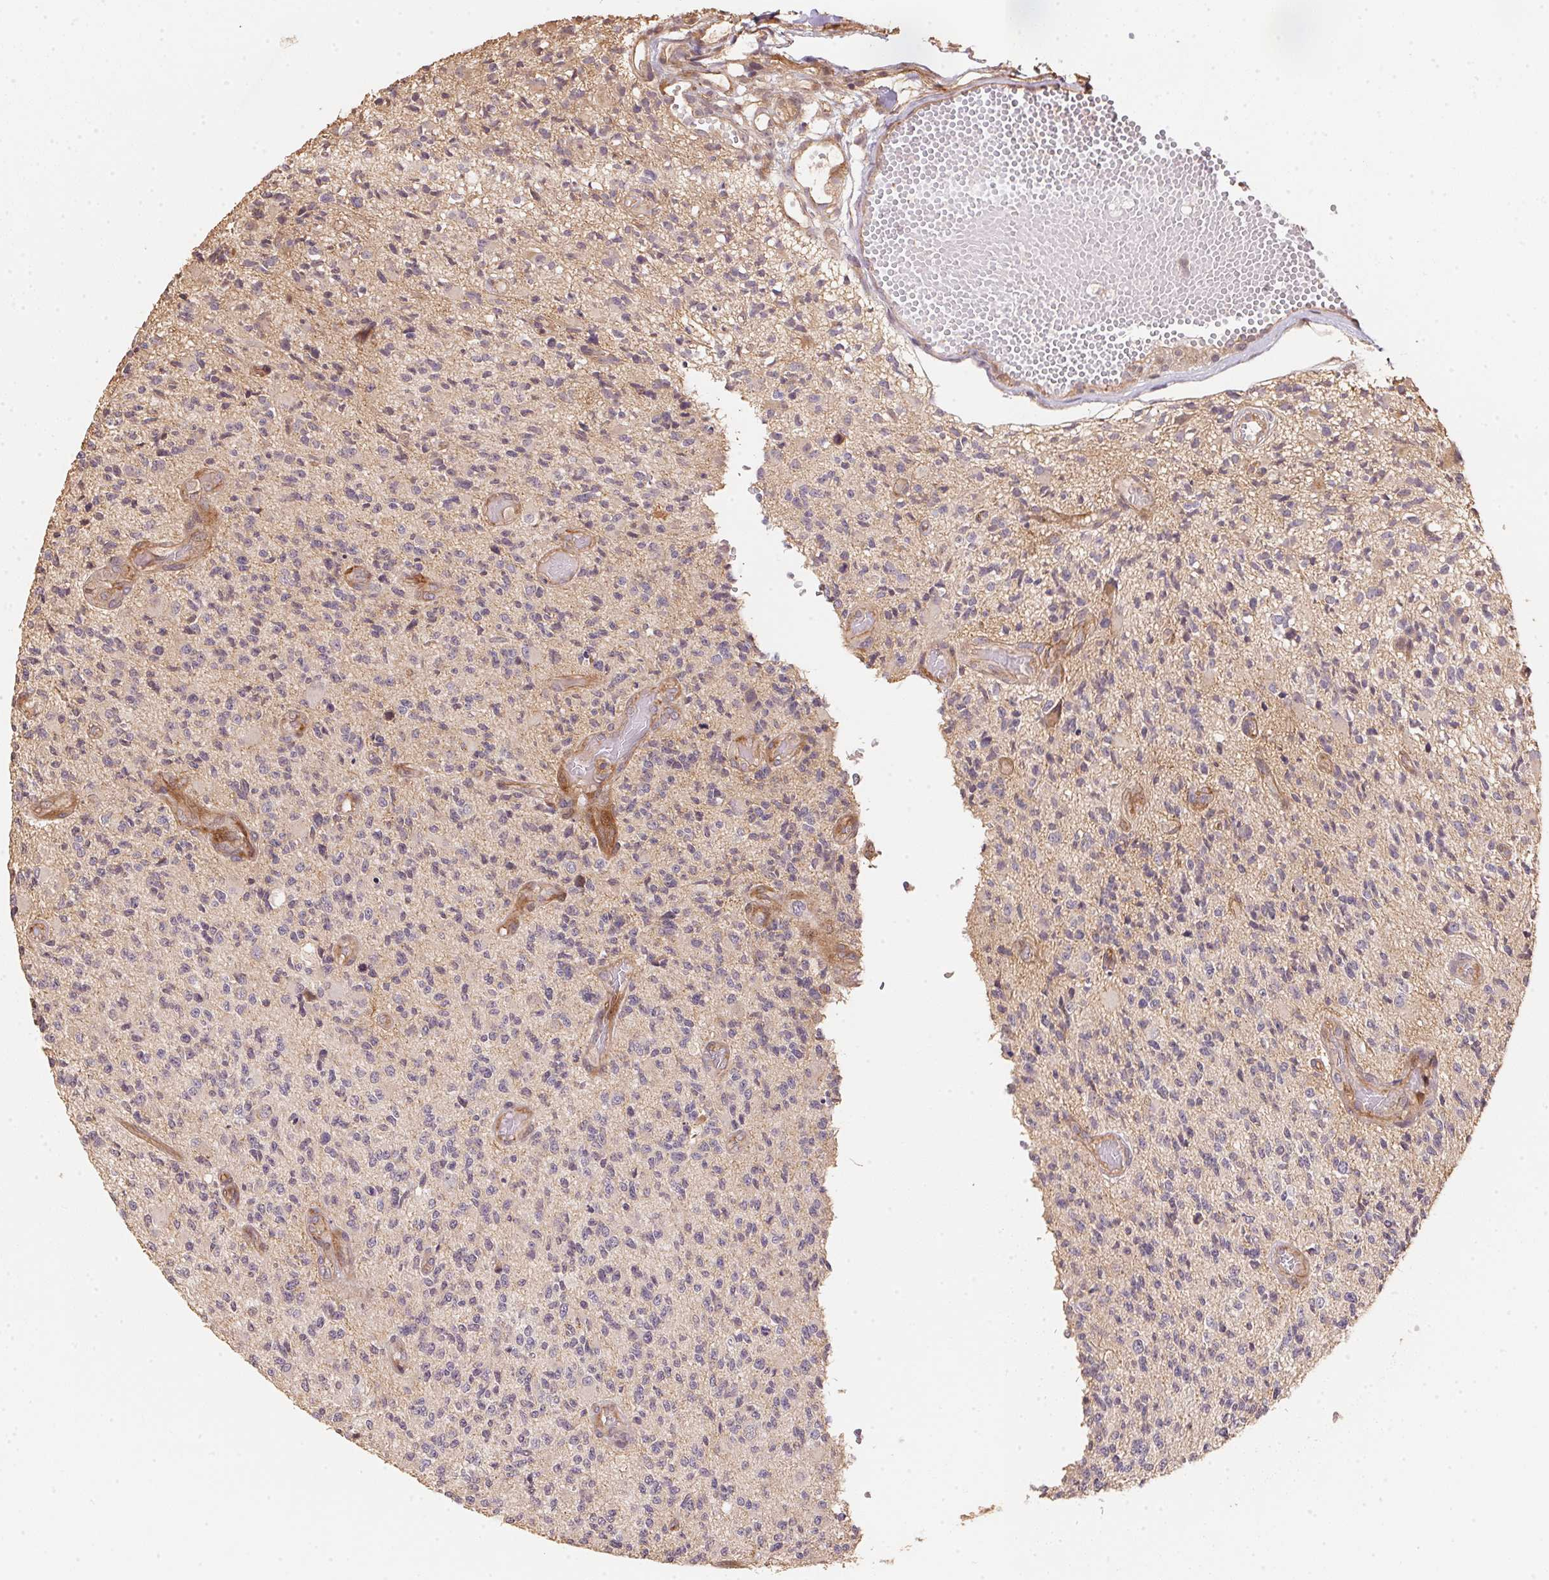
{"staining": {"intensity": "negative", "quantity": "none", "location": "none"}, "tissue": "glioma", "cell_type": "Tumor cells", "image_type": "cancer", "snomed": [{"axis": "morphology", "description": "Glioma, malignant, High grade"}, {"axis": "topography", "description": "Brain"}], "caption": "Immunohistochemical staining of malignant high-grade glioma exhibits no significant expression in tumor cells.", "gene": "TMEM222", "patient": {"sex": "female", "age": 63}}